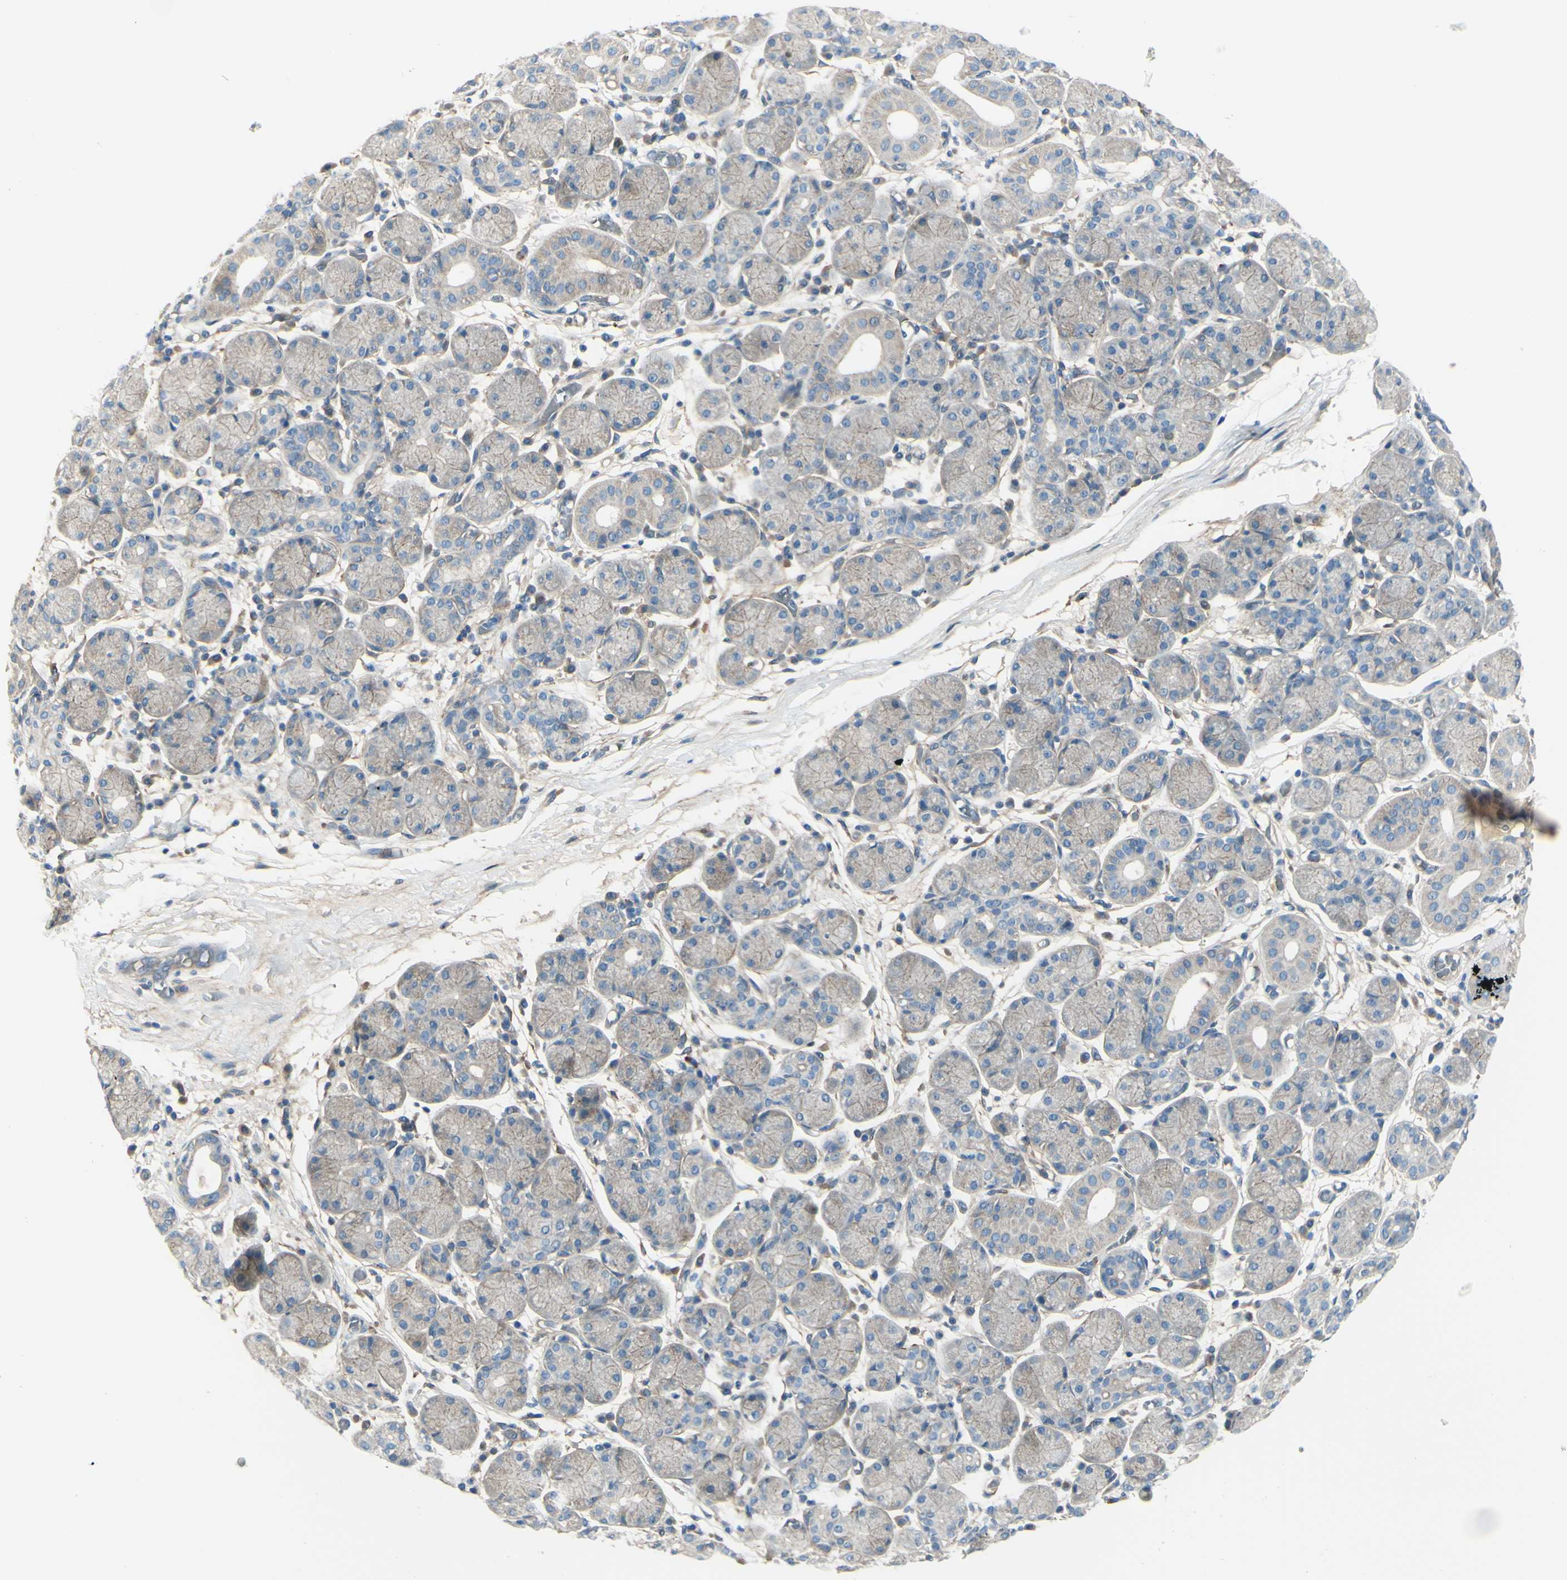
{"staining": {"intensity": "weak", "quantity": ">75%", "location": "cytoplasmic/membranous"}, "tissue": "salivary gland", "cell_type": "Glandular cells", "image_type": "normal", "snomed": [{"axis": "morphology", "description": "Normal tissue, NOS"}, {"axis": "topography", "description": "Salivary gland"}], "caption": "A photomicrograph of human salivary gland stained for a protein demonstrates weak cytoplasmic/membranous brown staining in glandular cells. (DAB IHC, brown staining for protein, blue staining for nuclei).", "gene": "PCDHGA10", "patient": {"sex": "female", "age": 24}}